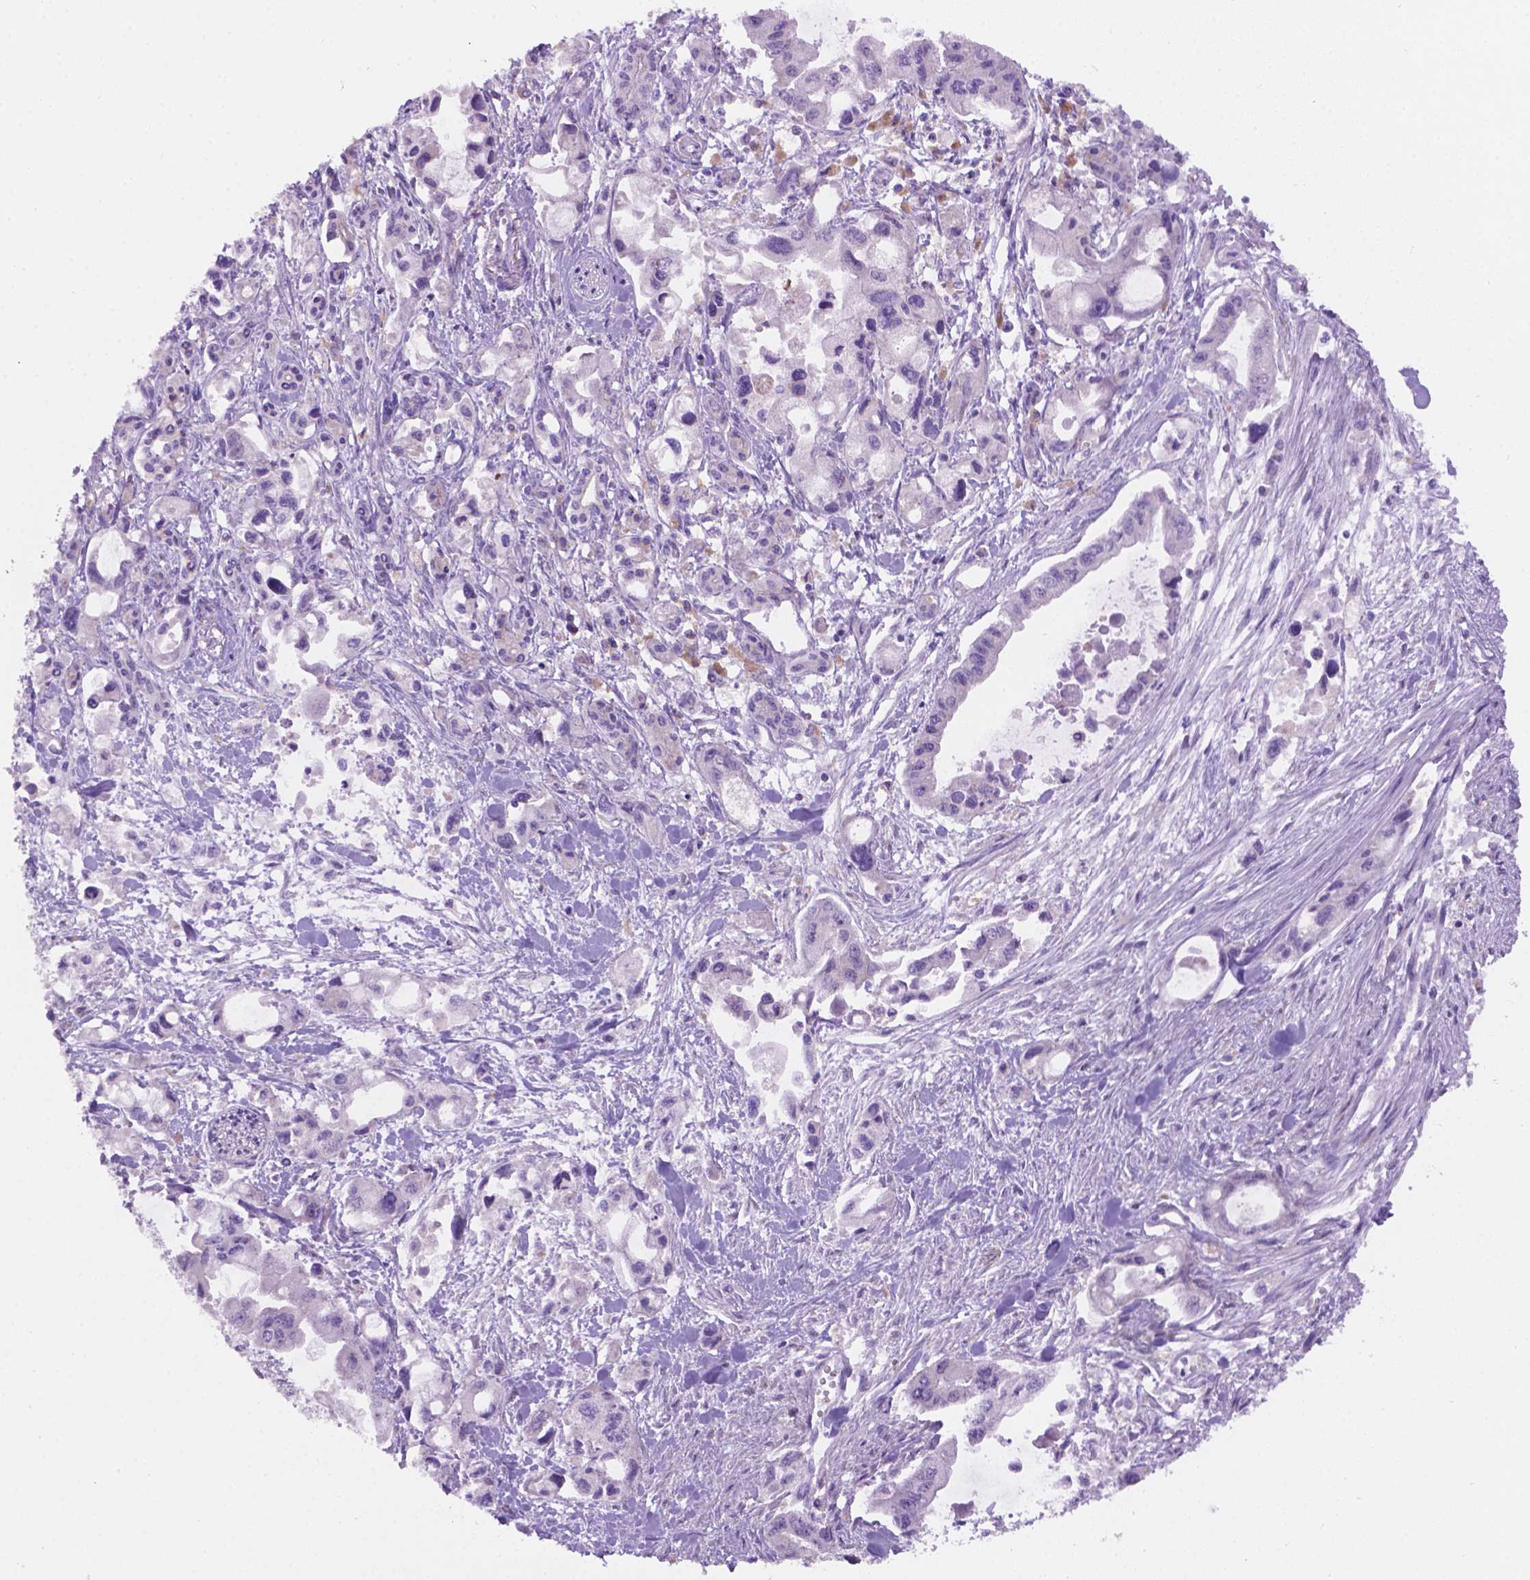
{"staining": {"intensity": "negative", "quantity": "none", "location": "none"}, "tissue": "pancreatic cancer", "cell_type": "Tumor cells", "image_type": "cancer", "snomed": [{"axis": "morphology", "description": "Adenocarcinoma, NOS"}, {"axis": "topography", "description": "Pancreas"}], "caption": "A high-resolution histopathology image shows immunohistochemistry (IHC) staining of pancreatic cancer, which shows no significant staining in tumor cells.", "gene": "CDH7", "patient": {"sex": "female", "age": 61}}